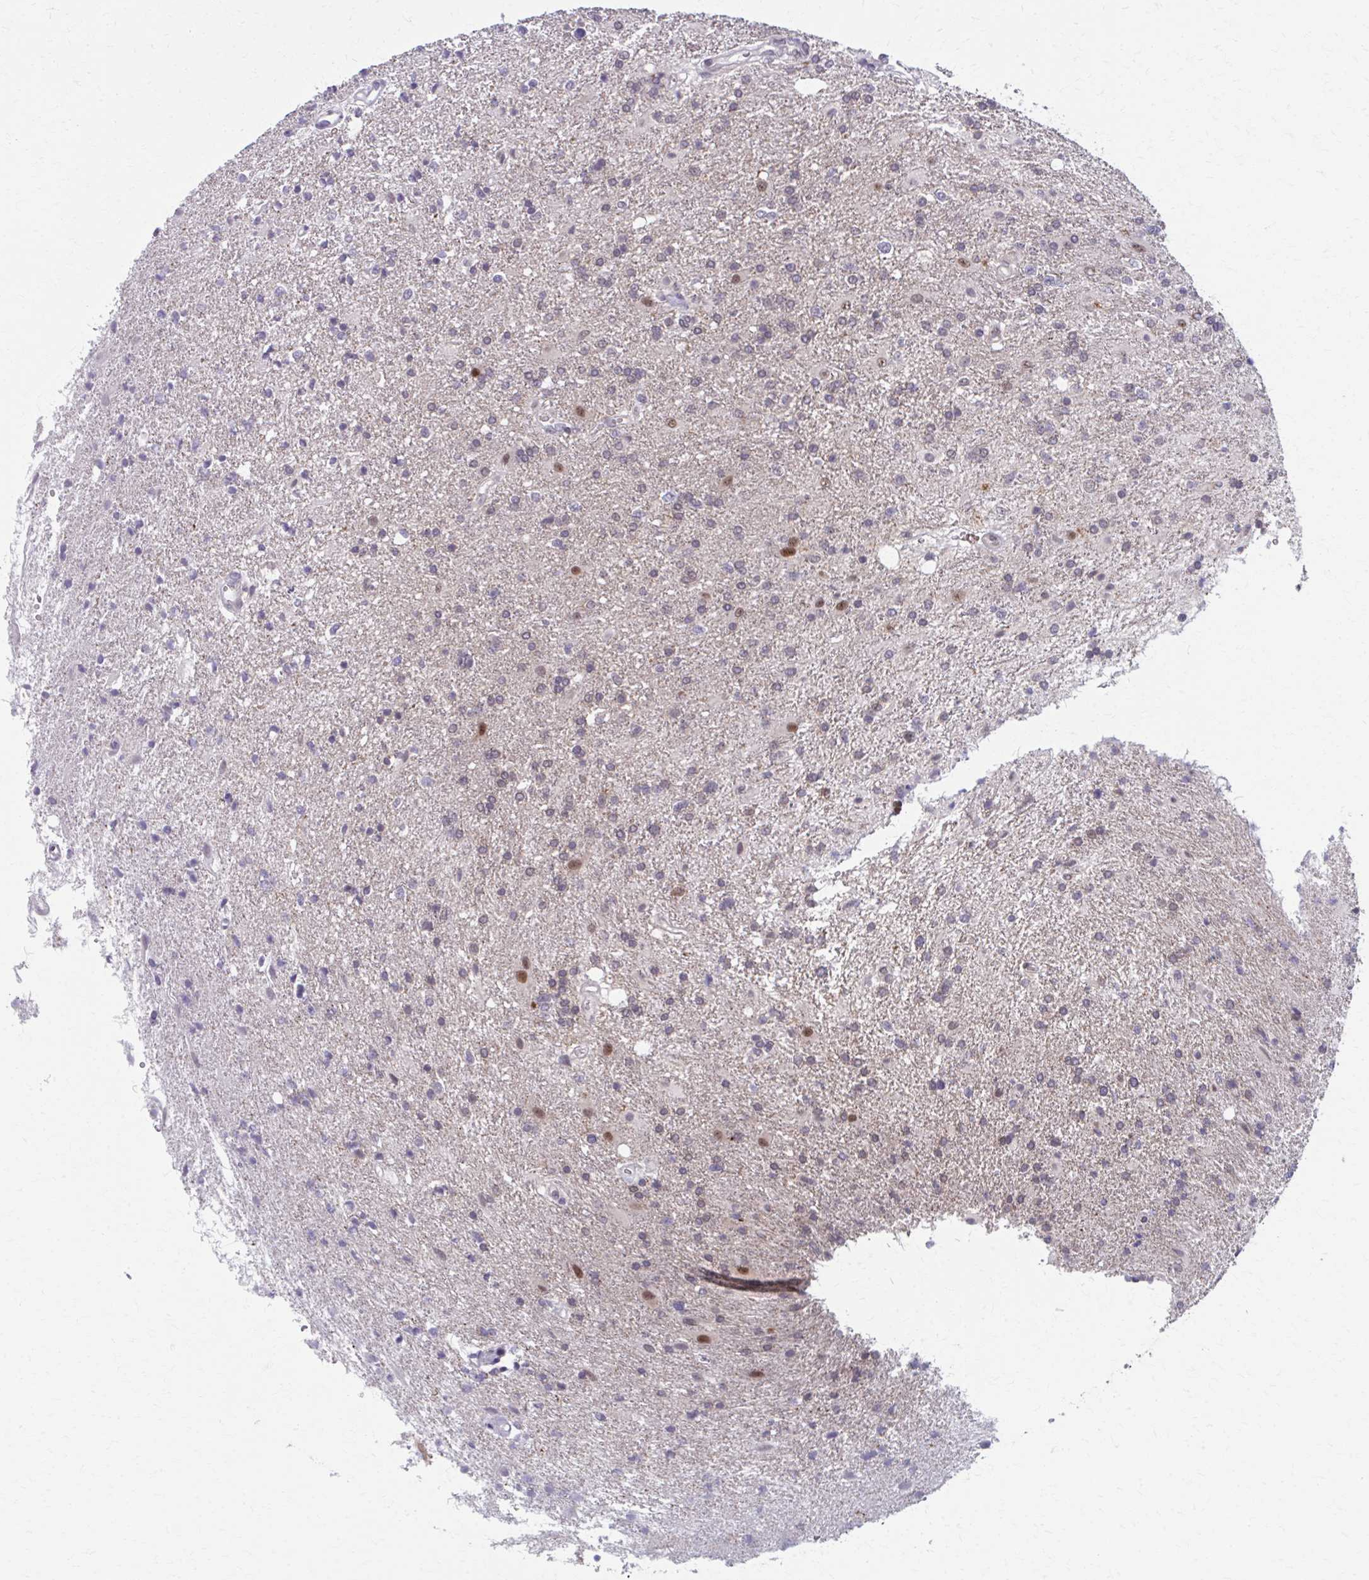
{"staining": {"intensity": "moderate", "quantity": "<25%", "location": "nuclear"}, "tissue": "glioma", "cell_type": "Tumor cells", "image_type": "cancer", "snomed": [{"axis": "morphology", "description": "Glioma, malignant, High grade"}, {"axis": "topography", "description": "Brain"}], "caption": "Glioma stained with DAB IHC displays low levels of moderate nuclear expression in about <25% of tumor cells.", "gene": "SETBP1", "patient": {"sex": "male", "age": 56}}